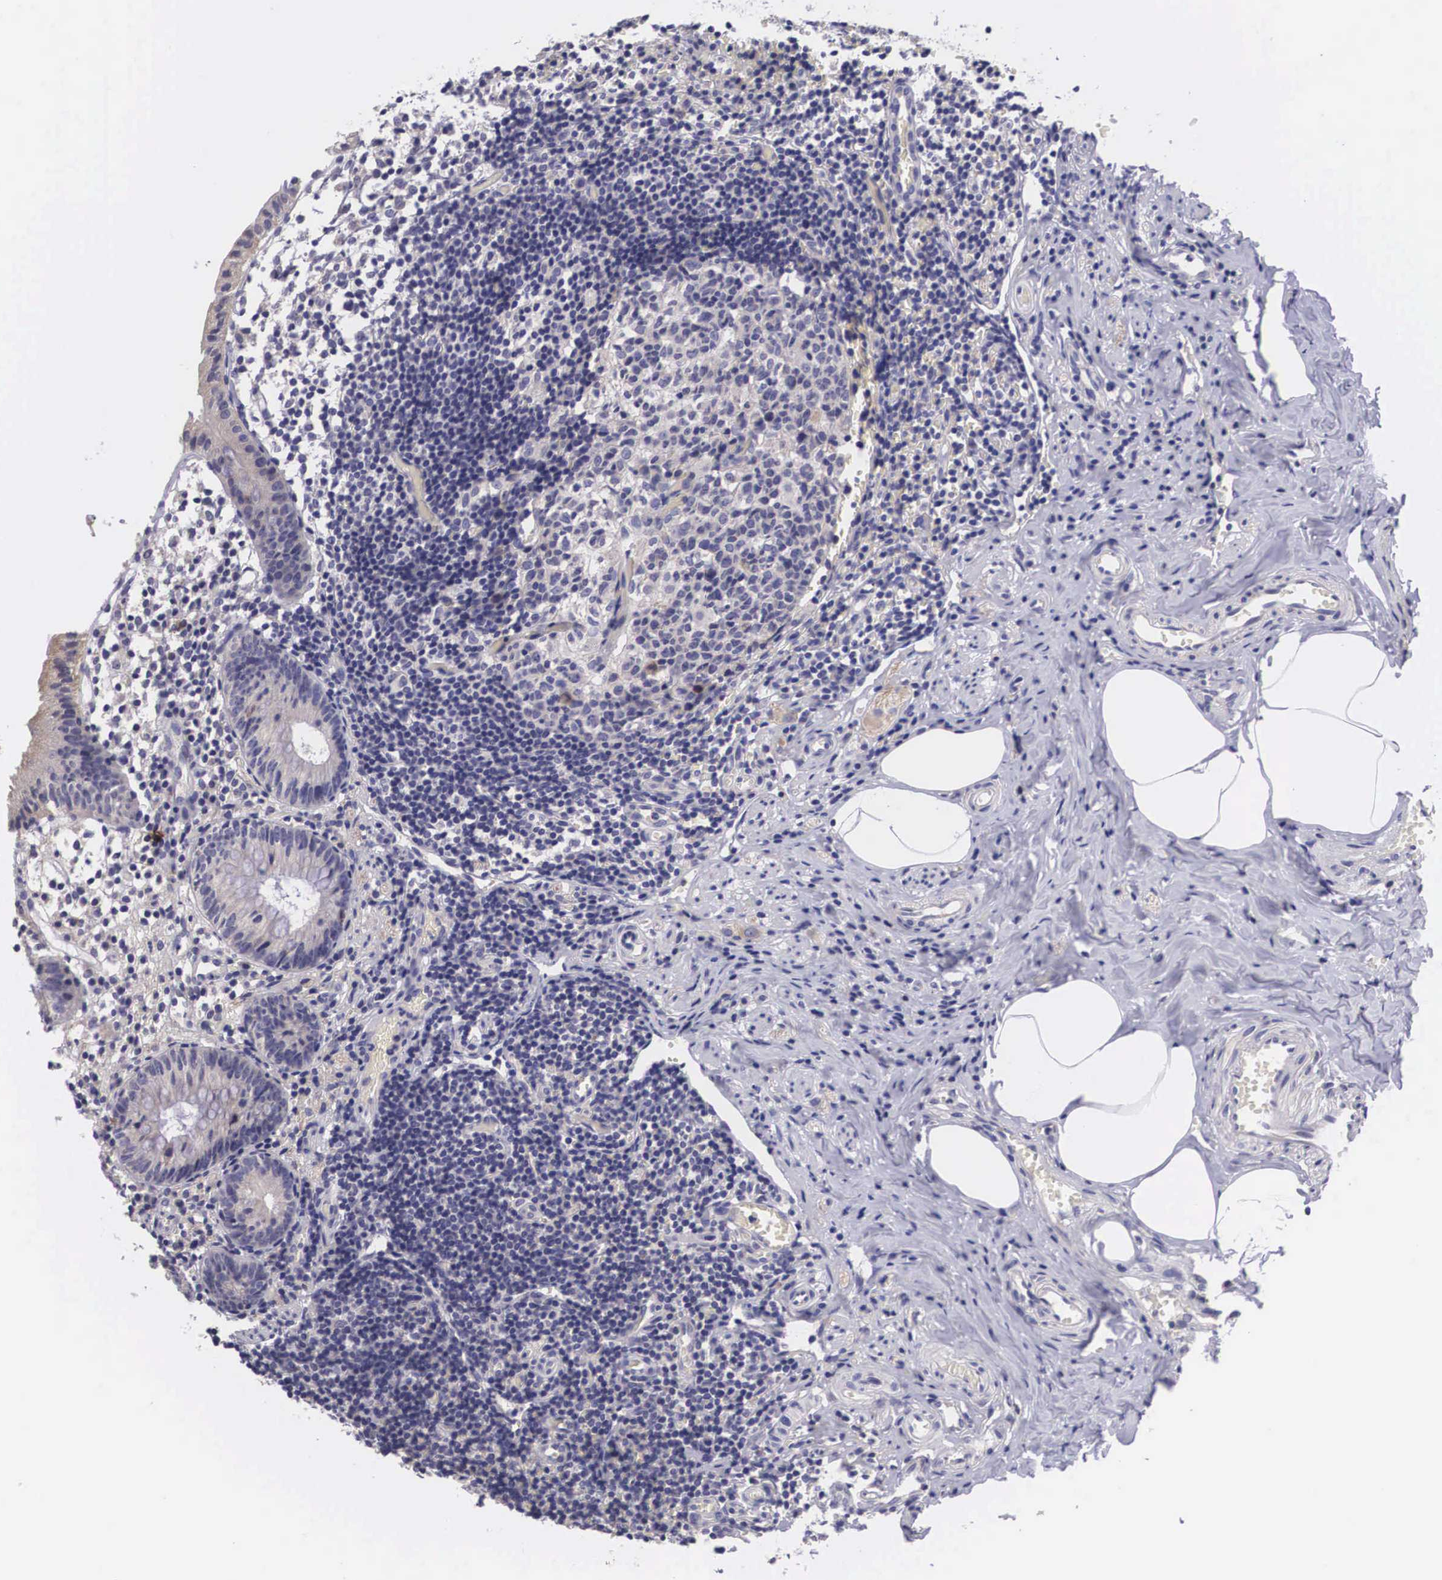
{"staining": {"intensity": "weak", "quantity": "<25%", "location": "cytoplasmic/membranous"}, "tissue": "appendix", "cell_type": "Glandular cells", "image_type": "normal", "snomed": [{"axis": "morphology", "description": "Normal tissue, NOS"}, {"axis": "topography", "description": "Appendix"}], "caption": "Human appendix stained for a protein using immunohistochemistry exhibits no expression in glandular cells.", "gene": "ARG2", "patient": {"sex": "male", "age": 25}}